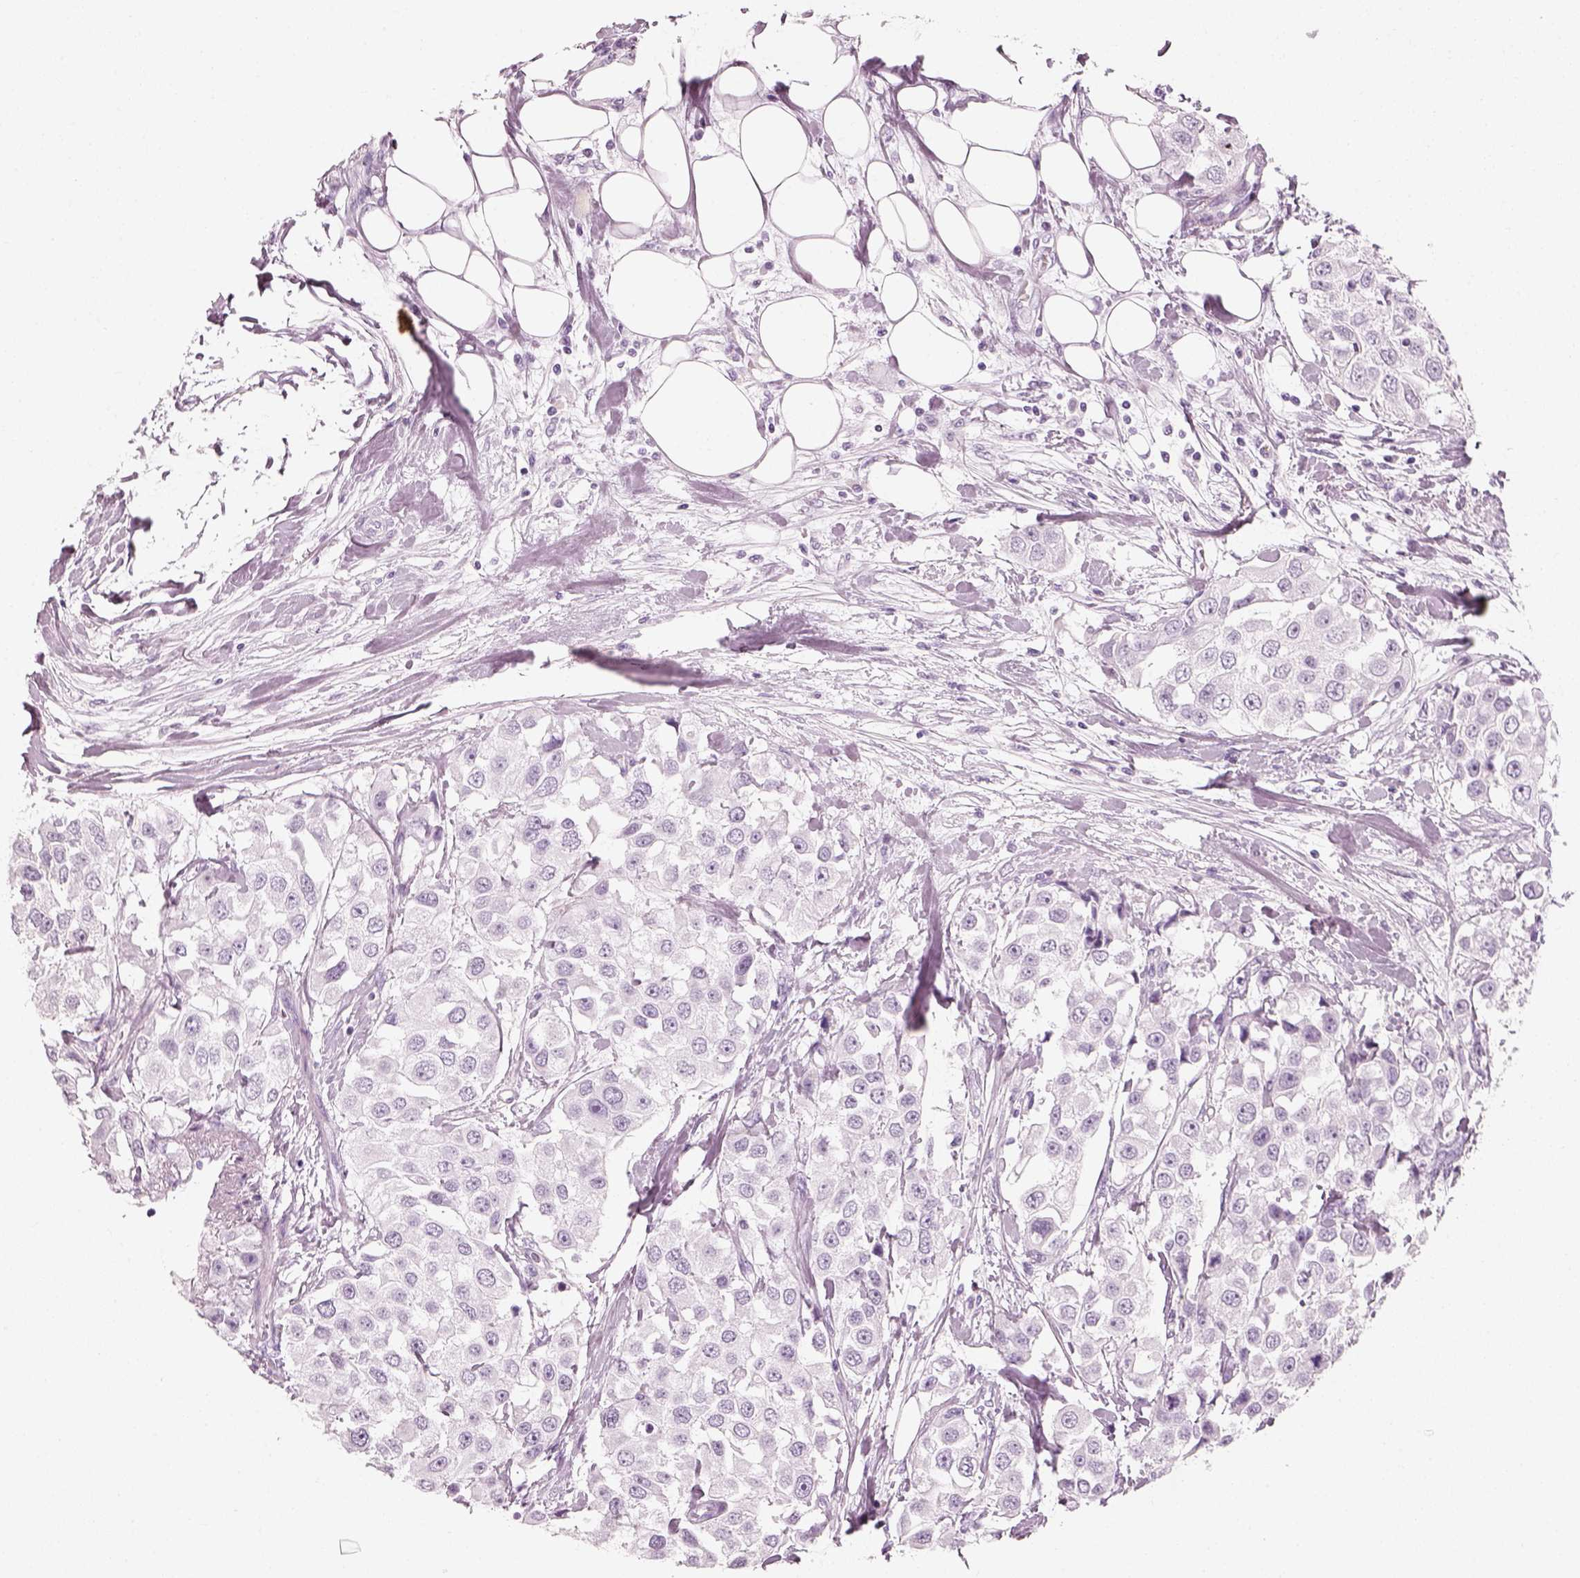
{"staining": {"intensity": "negative", "quantity": "none", "location": "none"}, "tissue": "urothelial cancer", "cell_type": "Tumor cells", "image_type": "cancer", "snomed": [{"axis": "morphology", "description": "Urothelial carcinoma, High grade"}, {"axis": "topography", "description": "Urinary bladder"}], "caption": "The image shows no significant staining in tumor cells of urothelial cancer.", "gene": "CRYAA", "patient": {"sex": "female", "age": 64}}